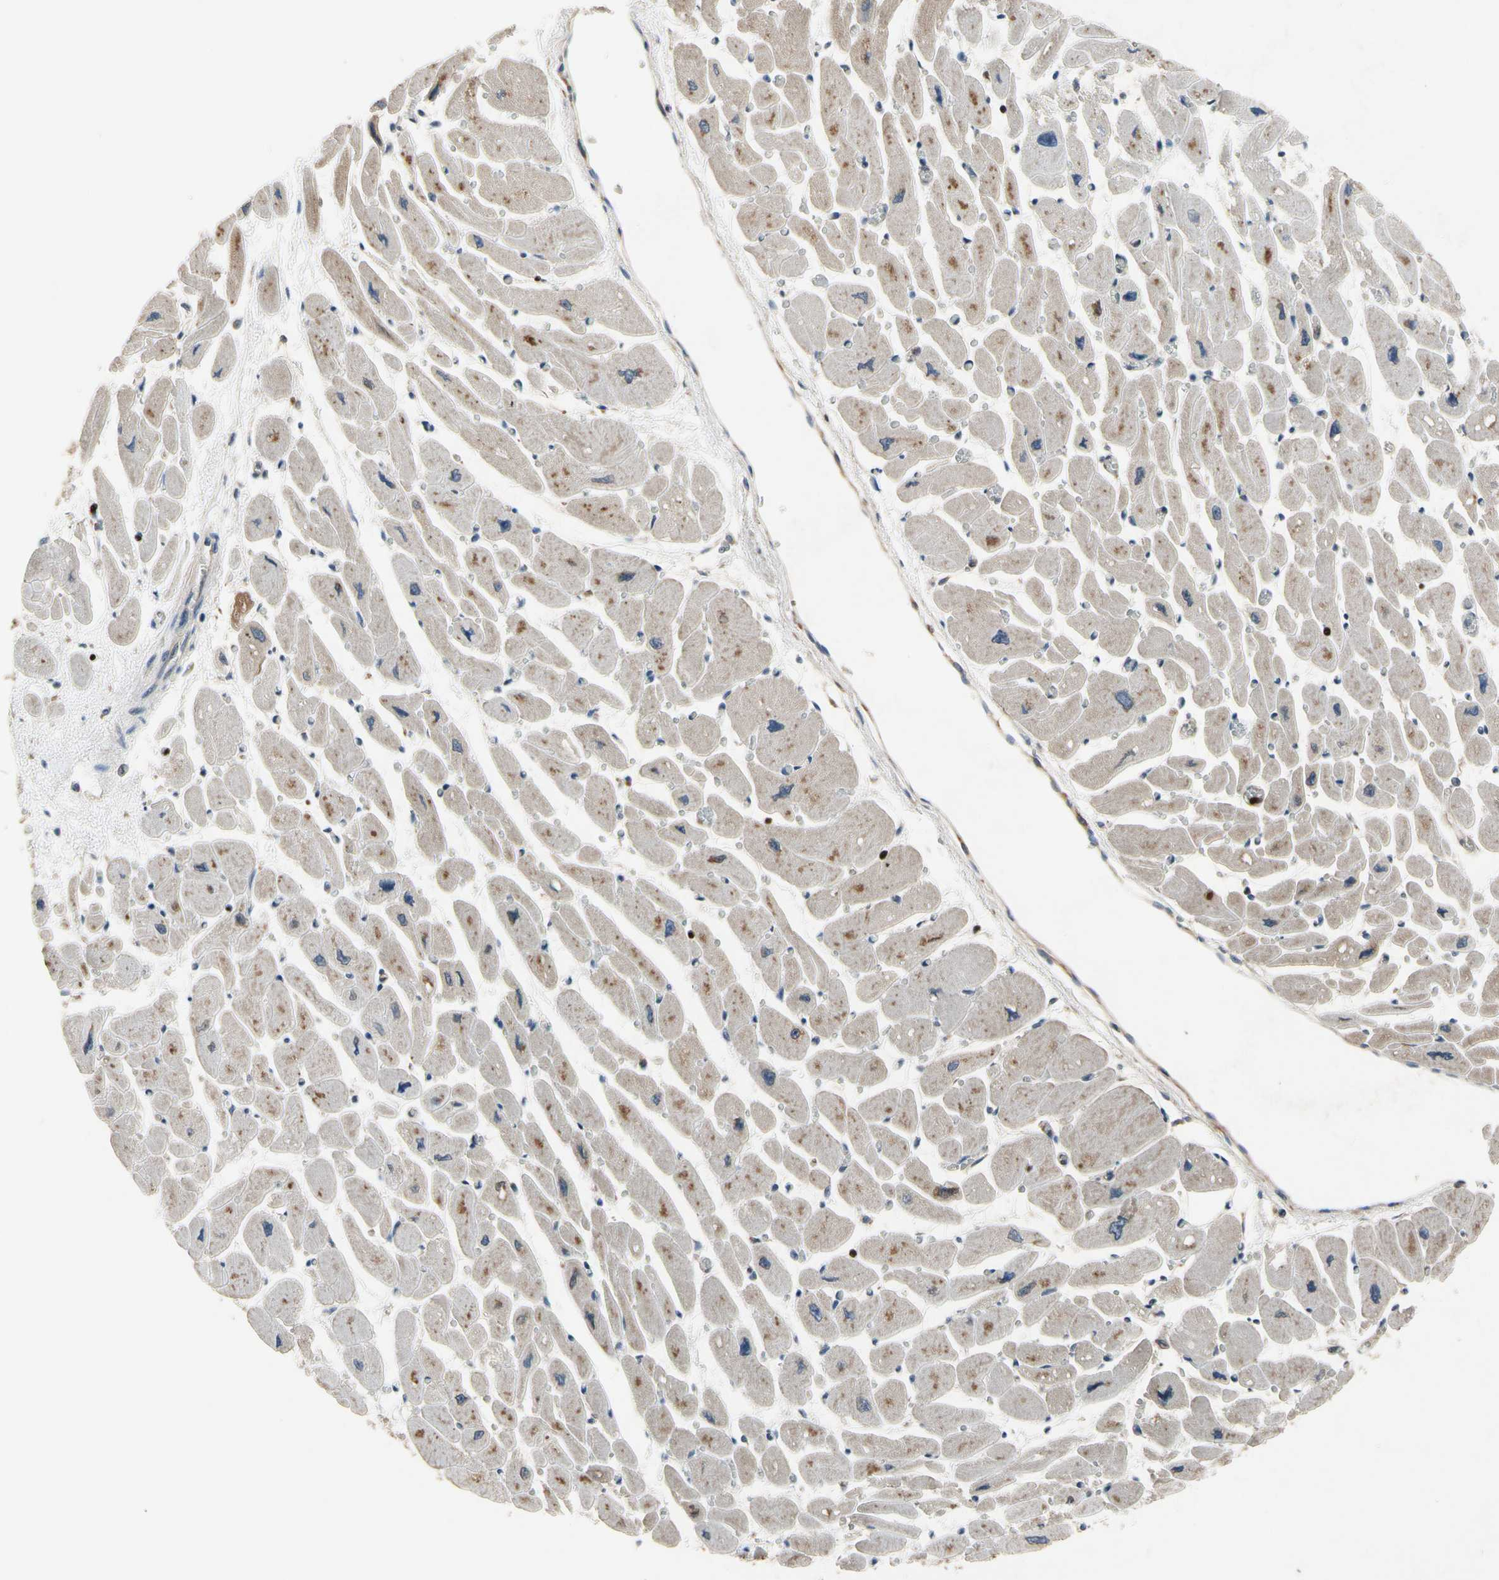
{"staining": {"intensity": "weak", "quantity": ">75%", "location": "cytoplasmic/membranous"}, "tissue": "heart muscle", "cell_type": "Cardiomyocytes", "image_type": "normal", "snomed": [{"axis": "morphology", "description": "Normal tissue, NOS"}, {"axis": "topography", "description": "Heart"}], "caption": "Protein staining exhibits weak cytoplasmic/membranous staining in approximately >75% of cardiomyocytes in unremarkable heart muscle.", "gene": "TBX21", "patient": {"sex": "female", "age": 54}}